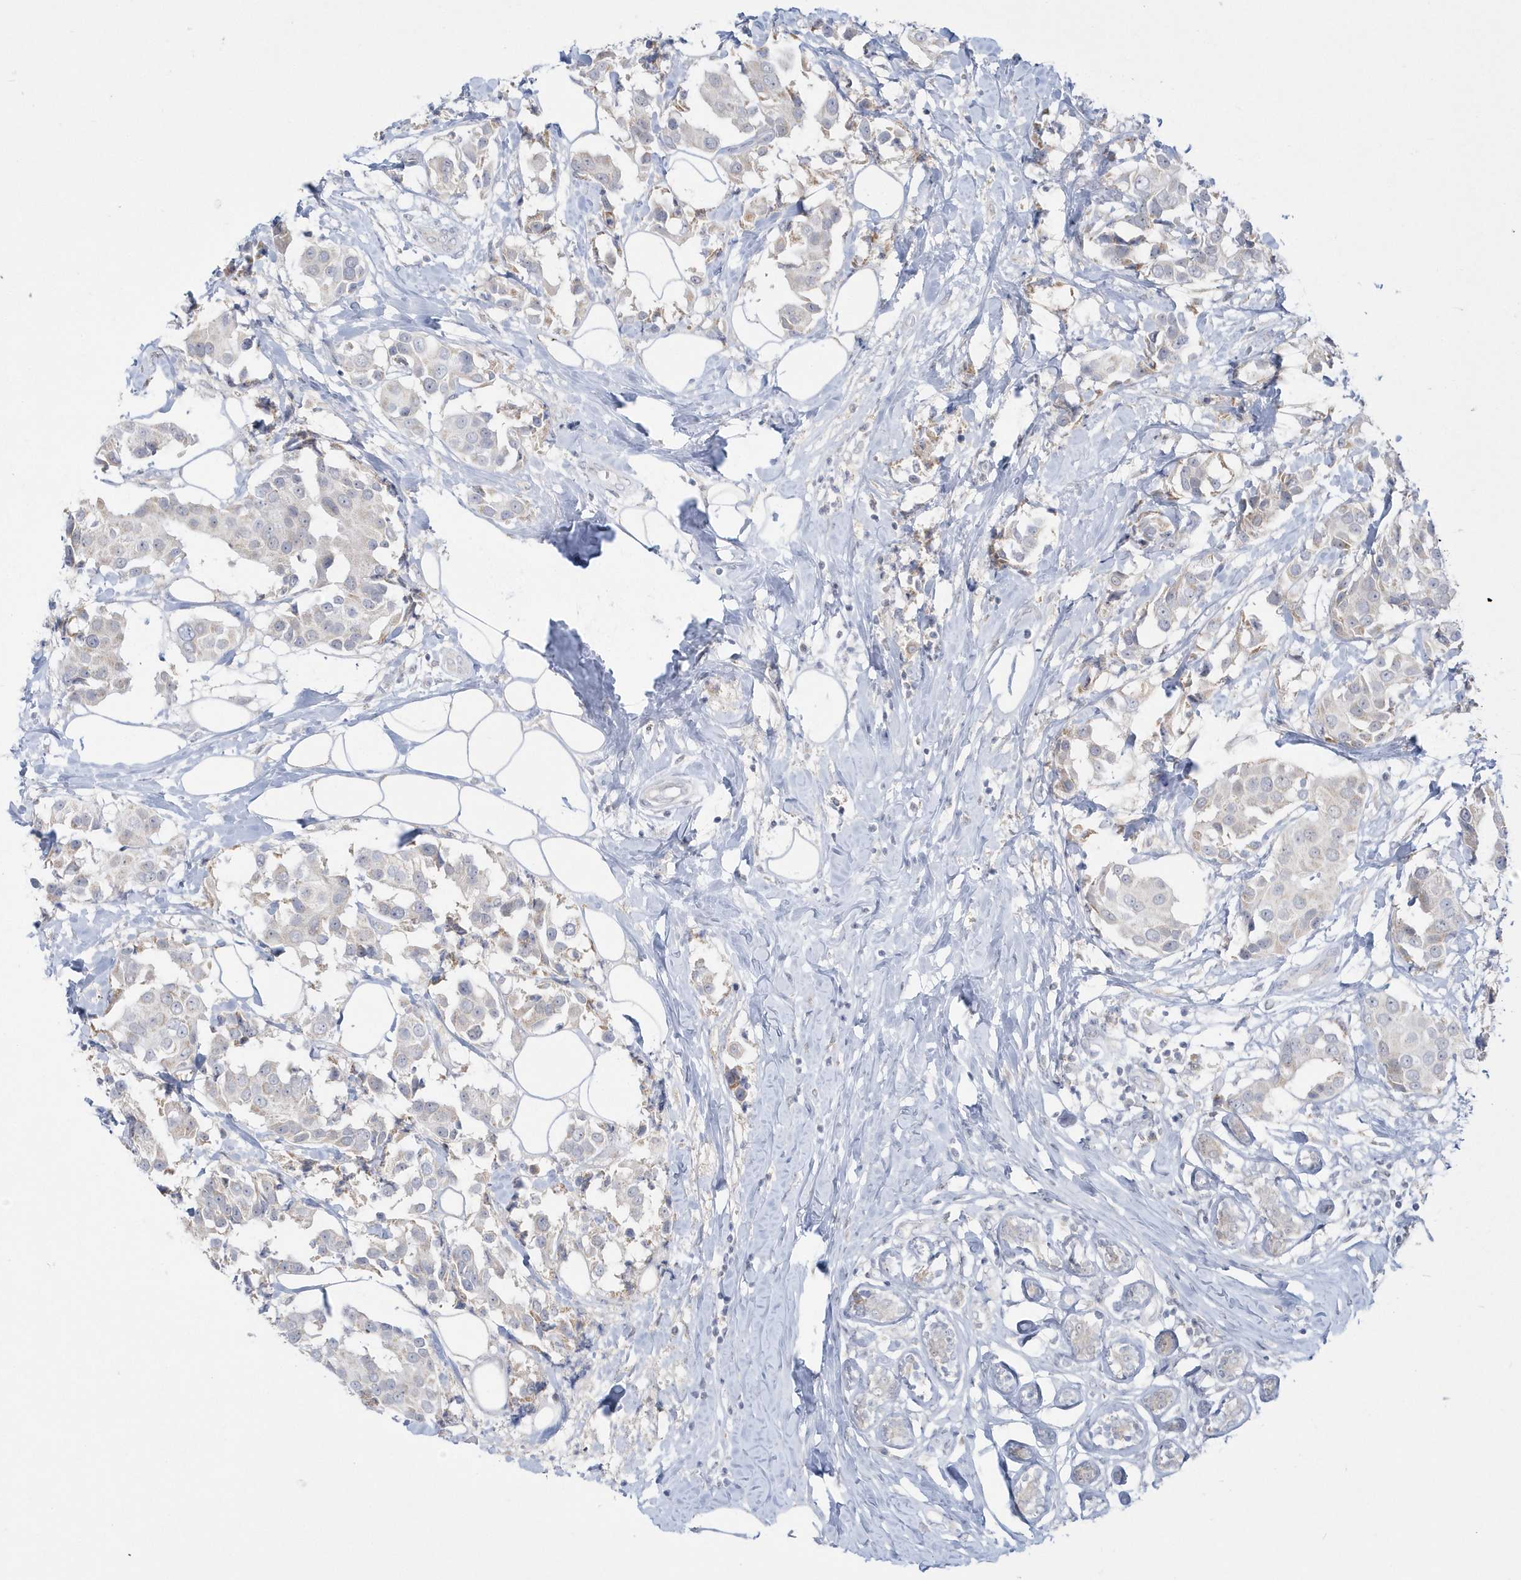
{"staining": {"intensity": "negative", "quantity": "none", "location": "none"}, "tissue": "breast cancer", "cell_type": "Tumor cells", "image_type": "cancer", "snomed": [{"axis": "morphology", "description": "Normal tissue, NOS"}, {"axis": "morphology", "description": "Duct carcinoma"}, {"axis": "topography", "description": "Breast"}], "caption": "Immunohistochemical staining of intraductal carcinoma (breast) demonstrates no significant positivity in tumor cells.", "gene": "PCBD1", "patient": {"sex": "female", "age": 39}}